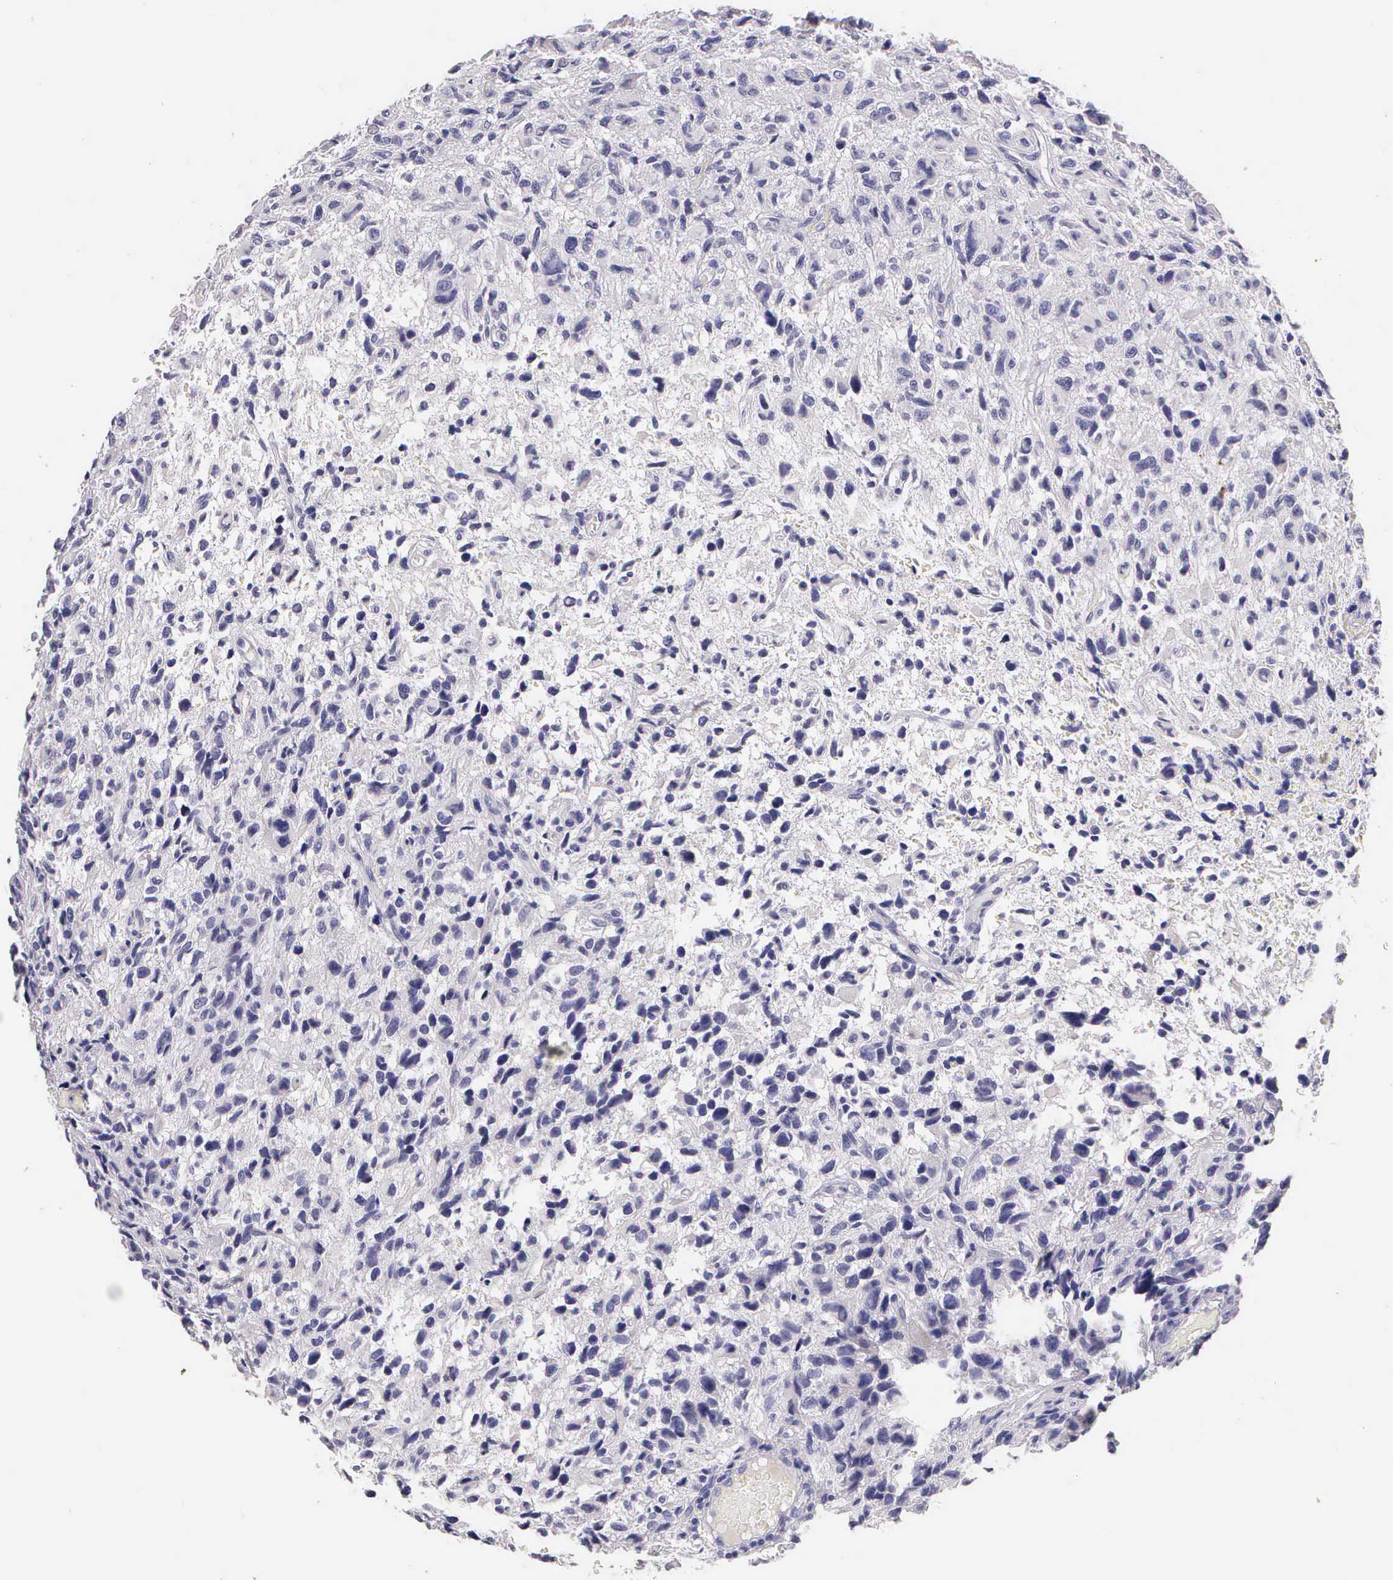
{"staining": {"intensity": "negative", "quantity": "none", "location": "none"}, "tissue": "glioma", "cell_type": "Tumor cells", "image_type": "cancer", "snomed": [{"axis": "morphology", "description": "Glioma, malignant, High grade"}, {"axis": "topography", "description": "Brain"}], "caption": "Glioma stained for a protein using immunohistochemistry displays no positivity tumor cells.", "gene": "KRT17", "patient": {"sex": "female", "age": 60}}